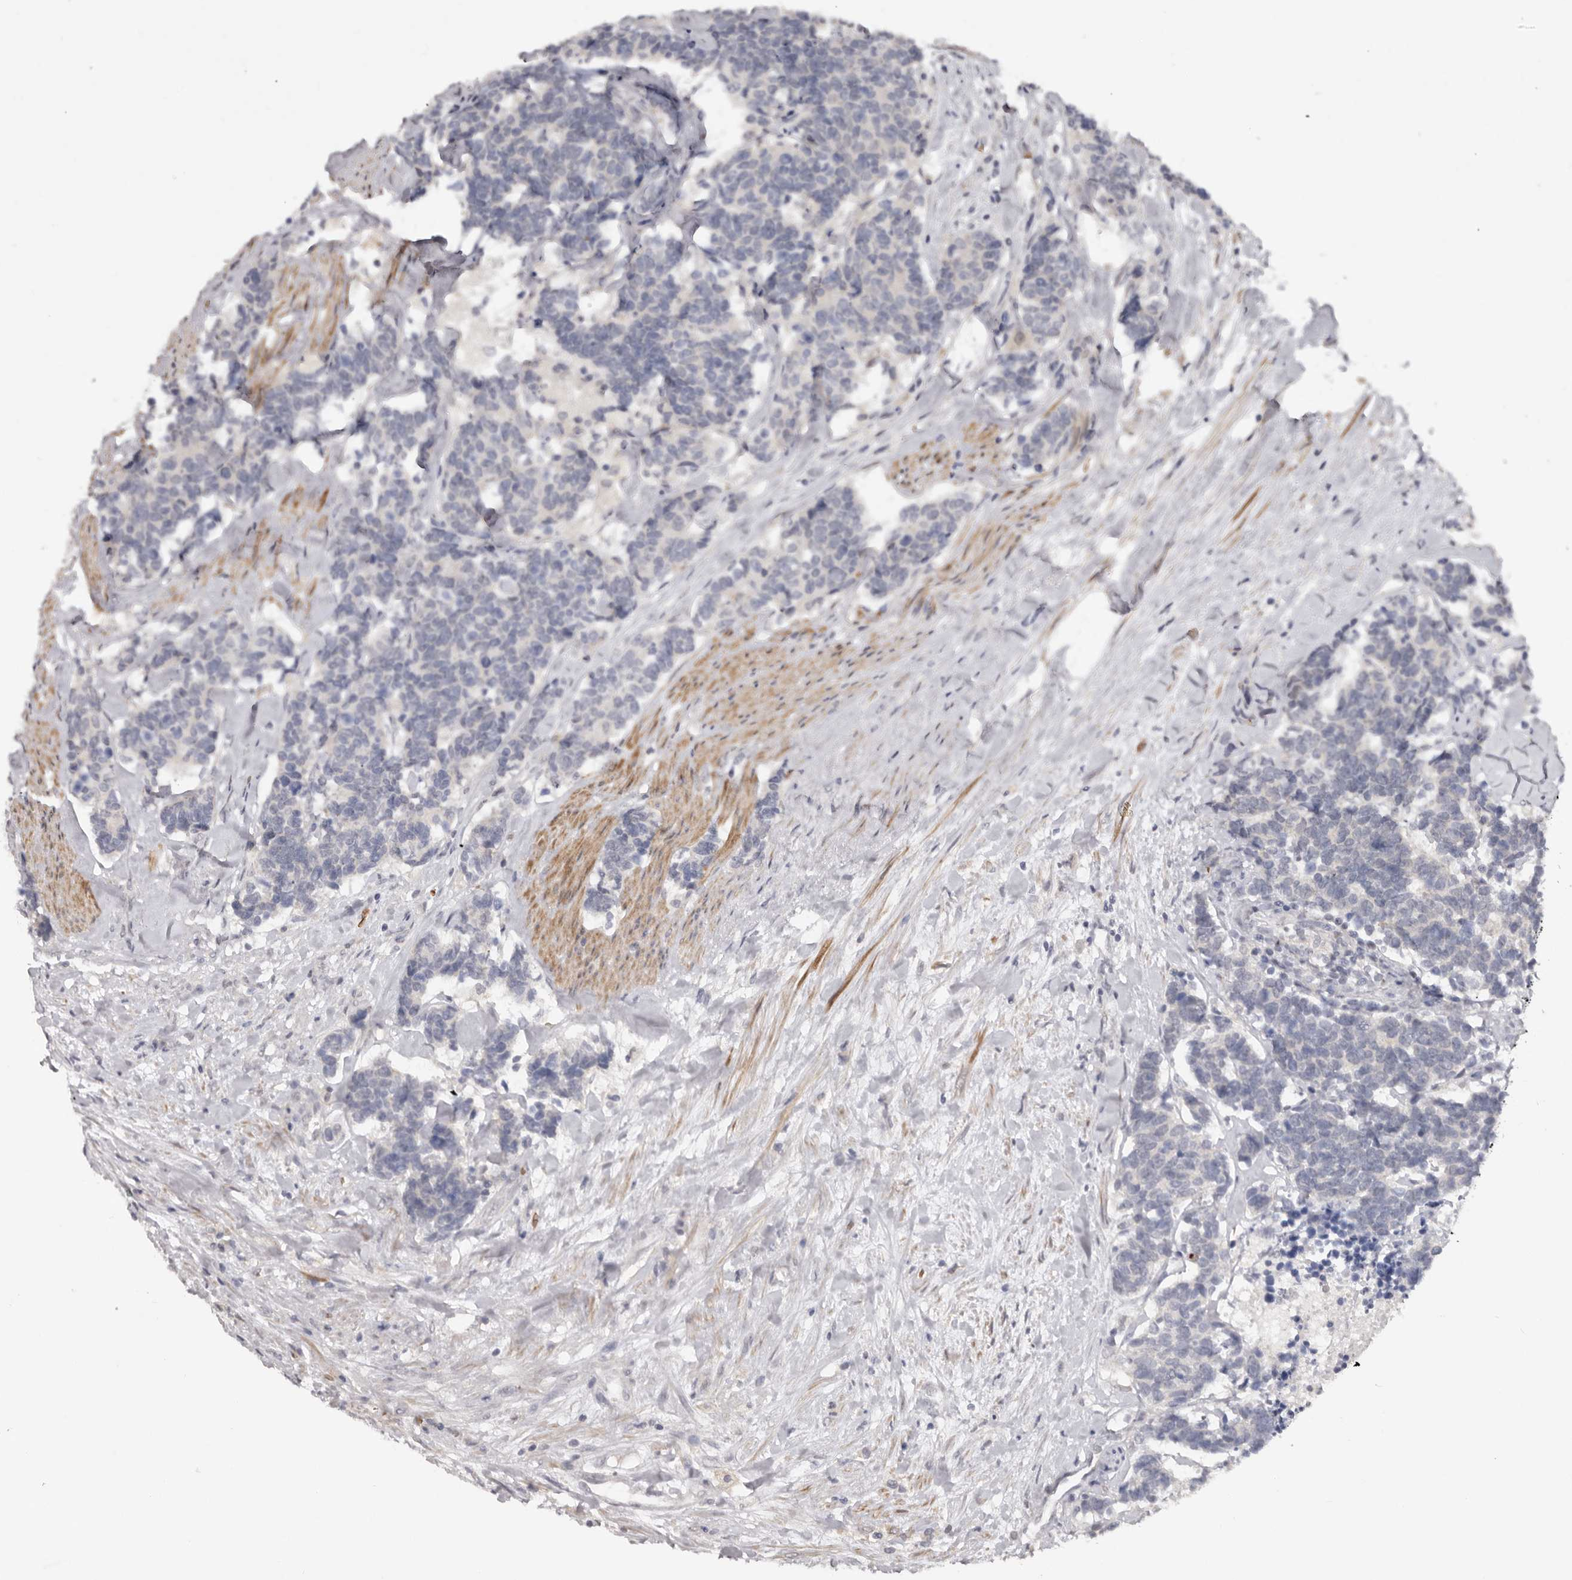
{"staining": {"intensity": "negative", "quantity": "none", "location": "none"}, "tissue": "carcinoid", "cell_type": "Tumor cells", "image_type": "cancer", "snomed": [{"axis": "morphology", "description": "Carcinoma, NOS"}, {"axis": "morphology", "description": "Carcinoid, malignant, NOS"}, {"axis": "topography", "description": "Urinary bladder"}], "caption": "Tumor cells are negative for brown protein staining in carcinoid.", "gene": "TNR", "patient": {"sex": "male", "age": 57}}